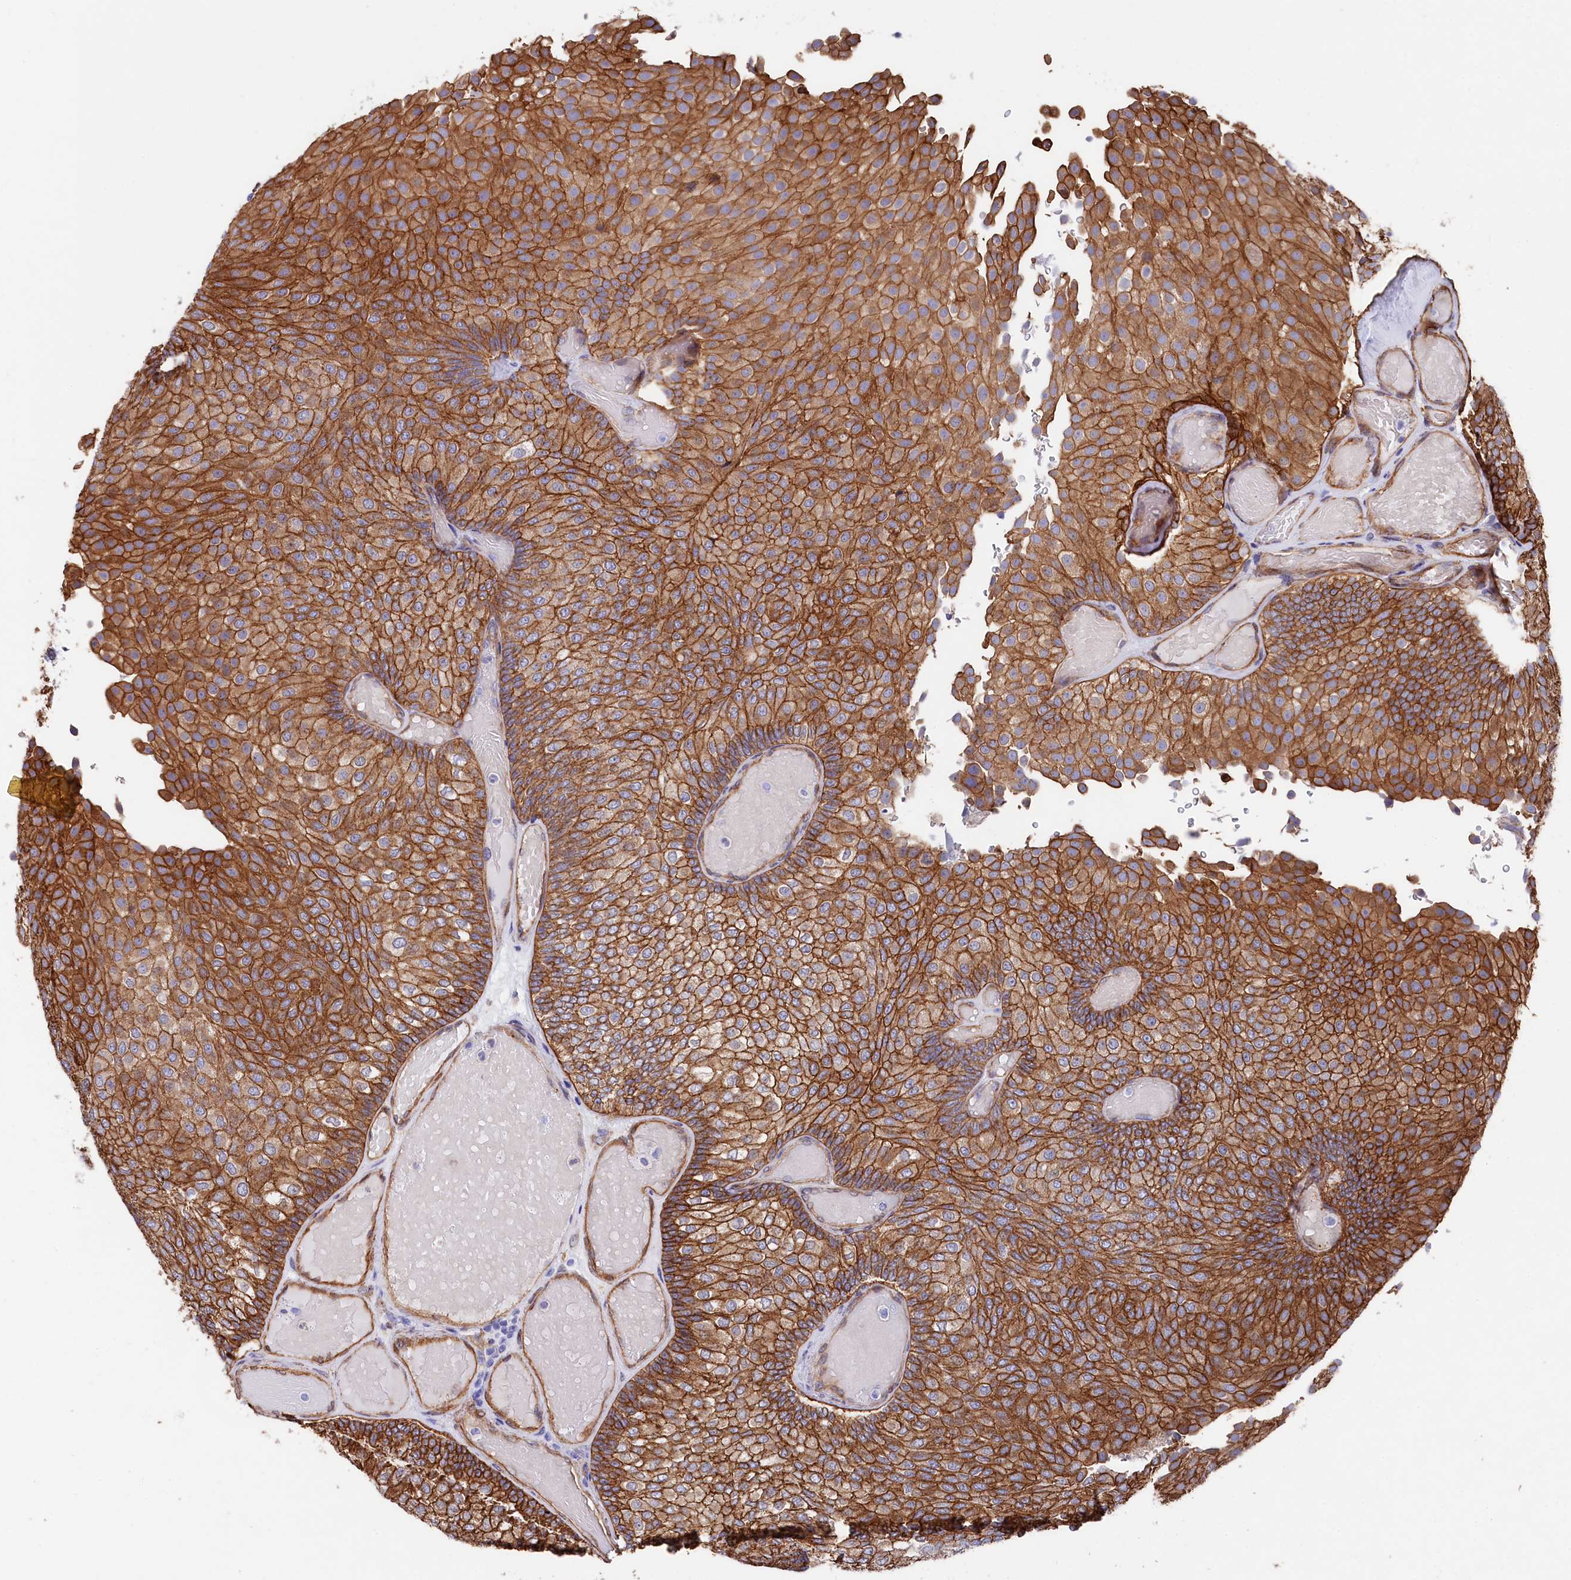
{"staining": {"intensity": "strong", "quantity": ">75%", "location": "cytoplasmic/membranous"}, "tissue": "urothelial cancer", "cell_type": "Tumor cells", "image_type": "cancer", "snomed": [{"axis": "morphology", "description": "Urothelial carcinoma, Low grade"}, {"axis": "topography", "description": "Urinary bladder"}], "caption": "This image demonstrates immunohistochemistry (IHC) staining of human urothelial cancer, with high strong cytoplasmic/membranous positivity in approximately >75% of tumor cells.", "gene": "TNKS1BP1", "patient": {"sex": "male", "age": 78}}